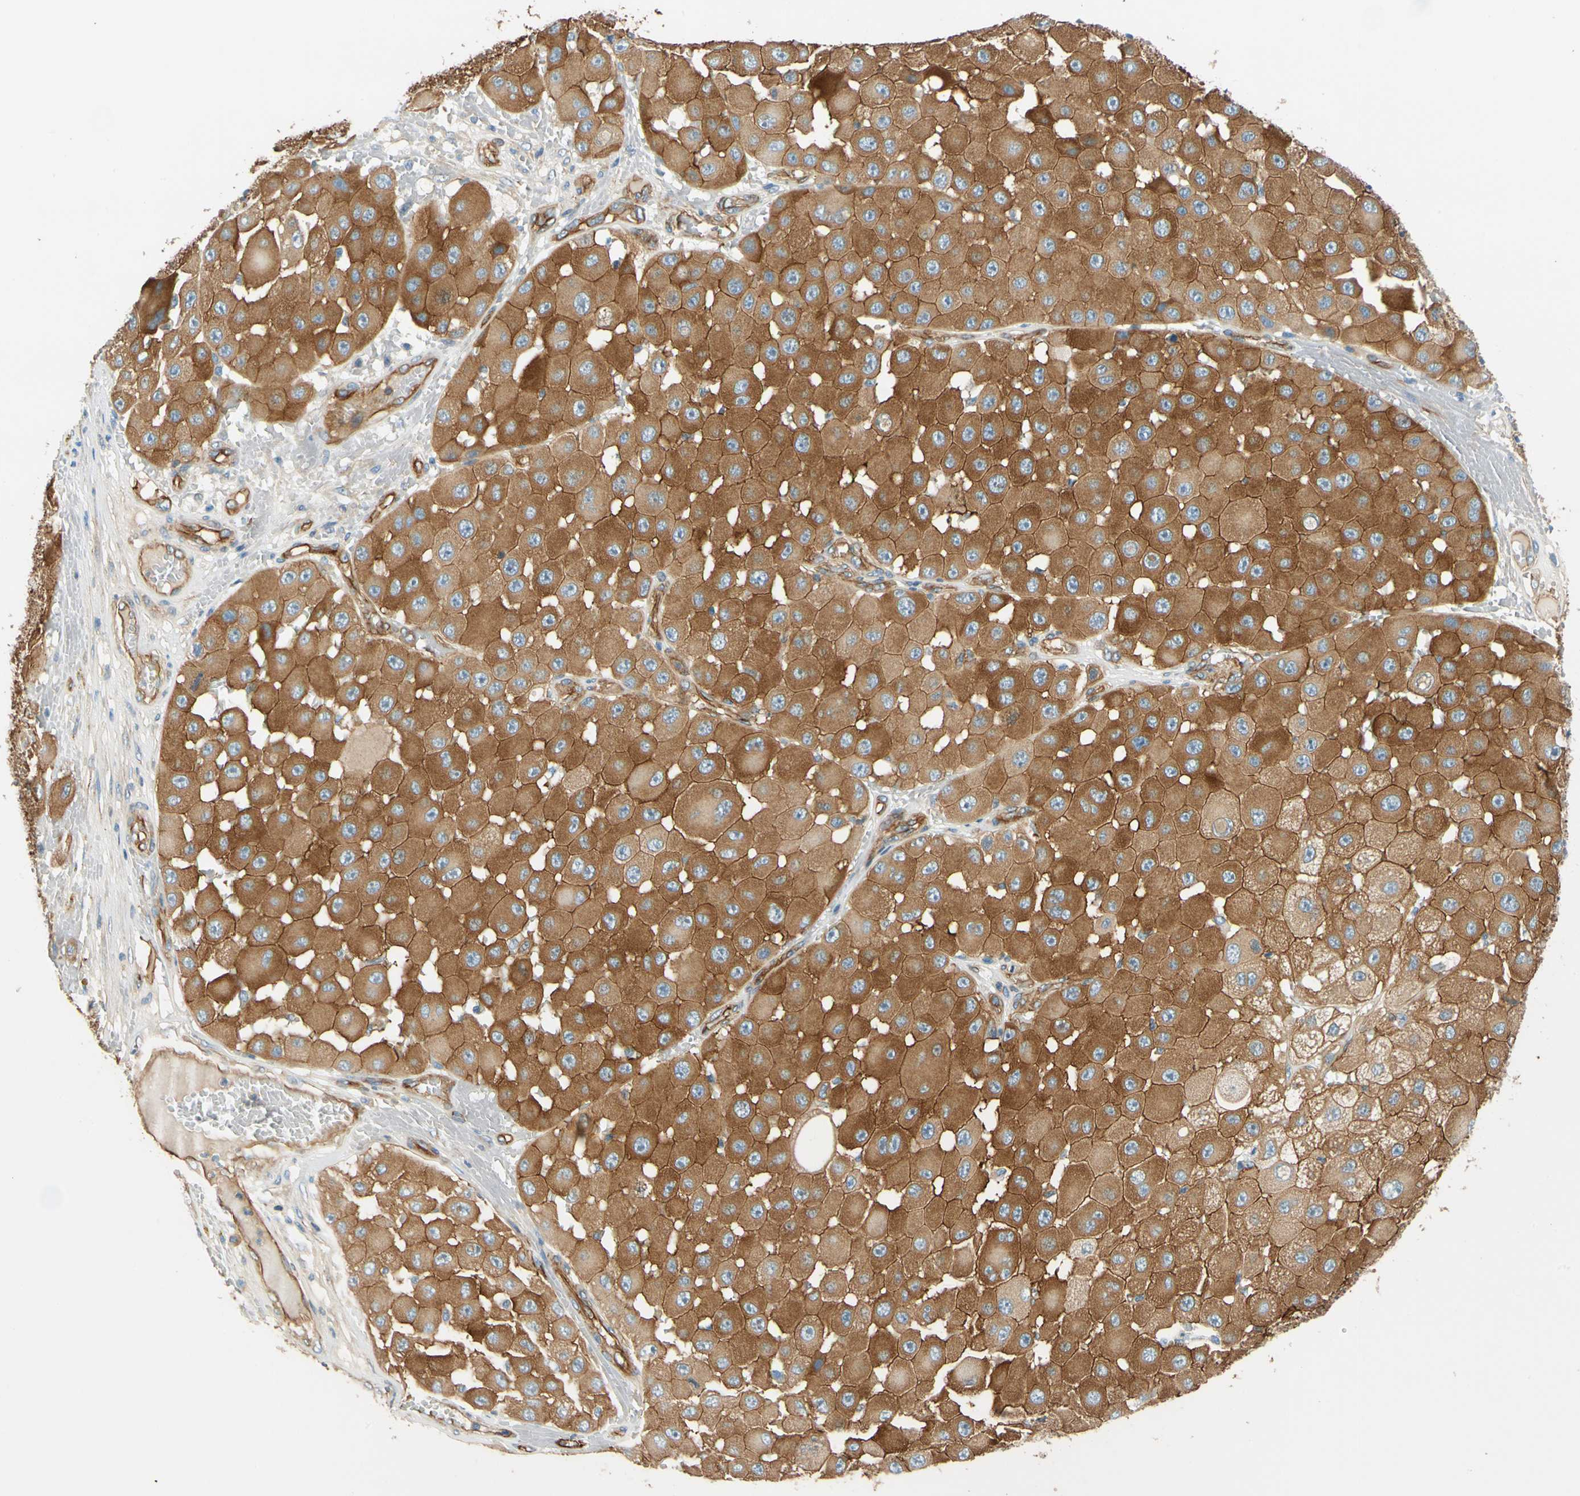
{"staining": {"intensity": "strong", "quantity": ">75%", "location": "cytoplasmic/membranous"}, "tissue": "melanoma", "cell_type": "Tumor cells", "image_type": "cancer", "snomed": [{"axis": "morphology", "description": "Malignant melanoma, NOS"}, {"axis": "topography", "description": "Skin"}], "caption": "Tumor cells reveal high levels of strong cytoplasmic/membranous positivity in about >75% of cells in human melanoma. (IHC, brightfield microscopy, high magnification).", "gene": "SPTAN1", "patient": {"sex": "female", "age": 81}}